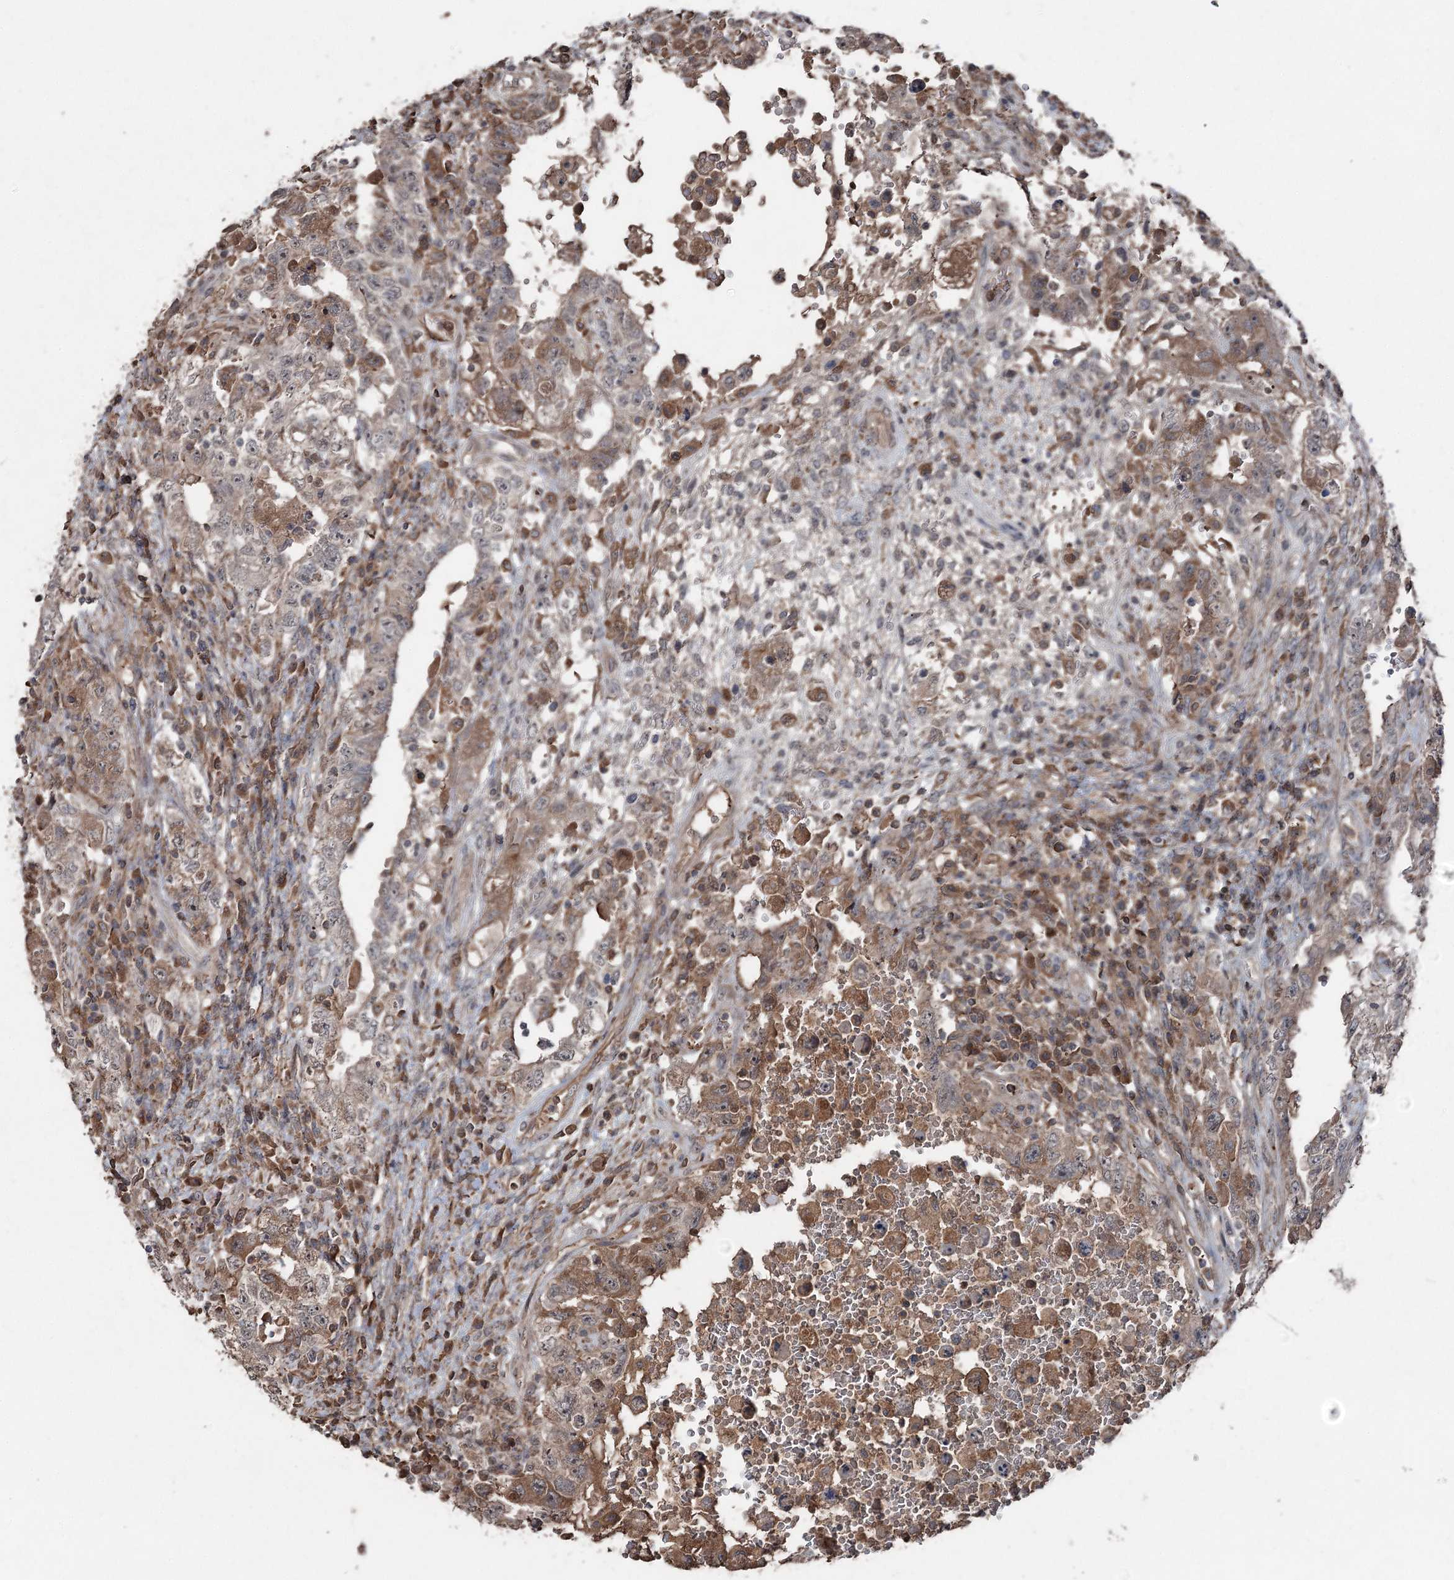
{"staining": {"intensity": "moderate", "quantity": ">75%", "location": "cytoplasmic/membranous"}, "tissue": "testis cancer", "cell_type": "Tumor cells", "image_type": "cancer", "snomed": [{"axis": "morphology", "description": "Carcinoma, Embryonal, NOS"}, {"axis": "topography", "description": "Testis"}], "caption": "Immunohistochemistry histopathology image of neoplastic tissue: human testis embryonal carcinoma stained using immunohistochemistry (IHC) exhibits medium levels of moderate protein expression localized specifically in the cytoplasmic/membranous of tumor cells, appearing as a cytoplasmic/membranous brown color.", "gene": "MAPK8IP2", "patient": {"sex": "male", "age": 26}}